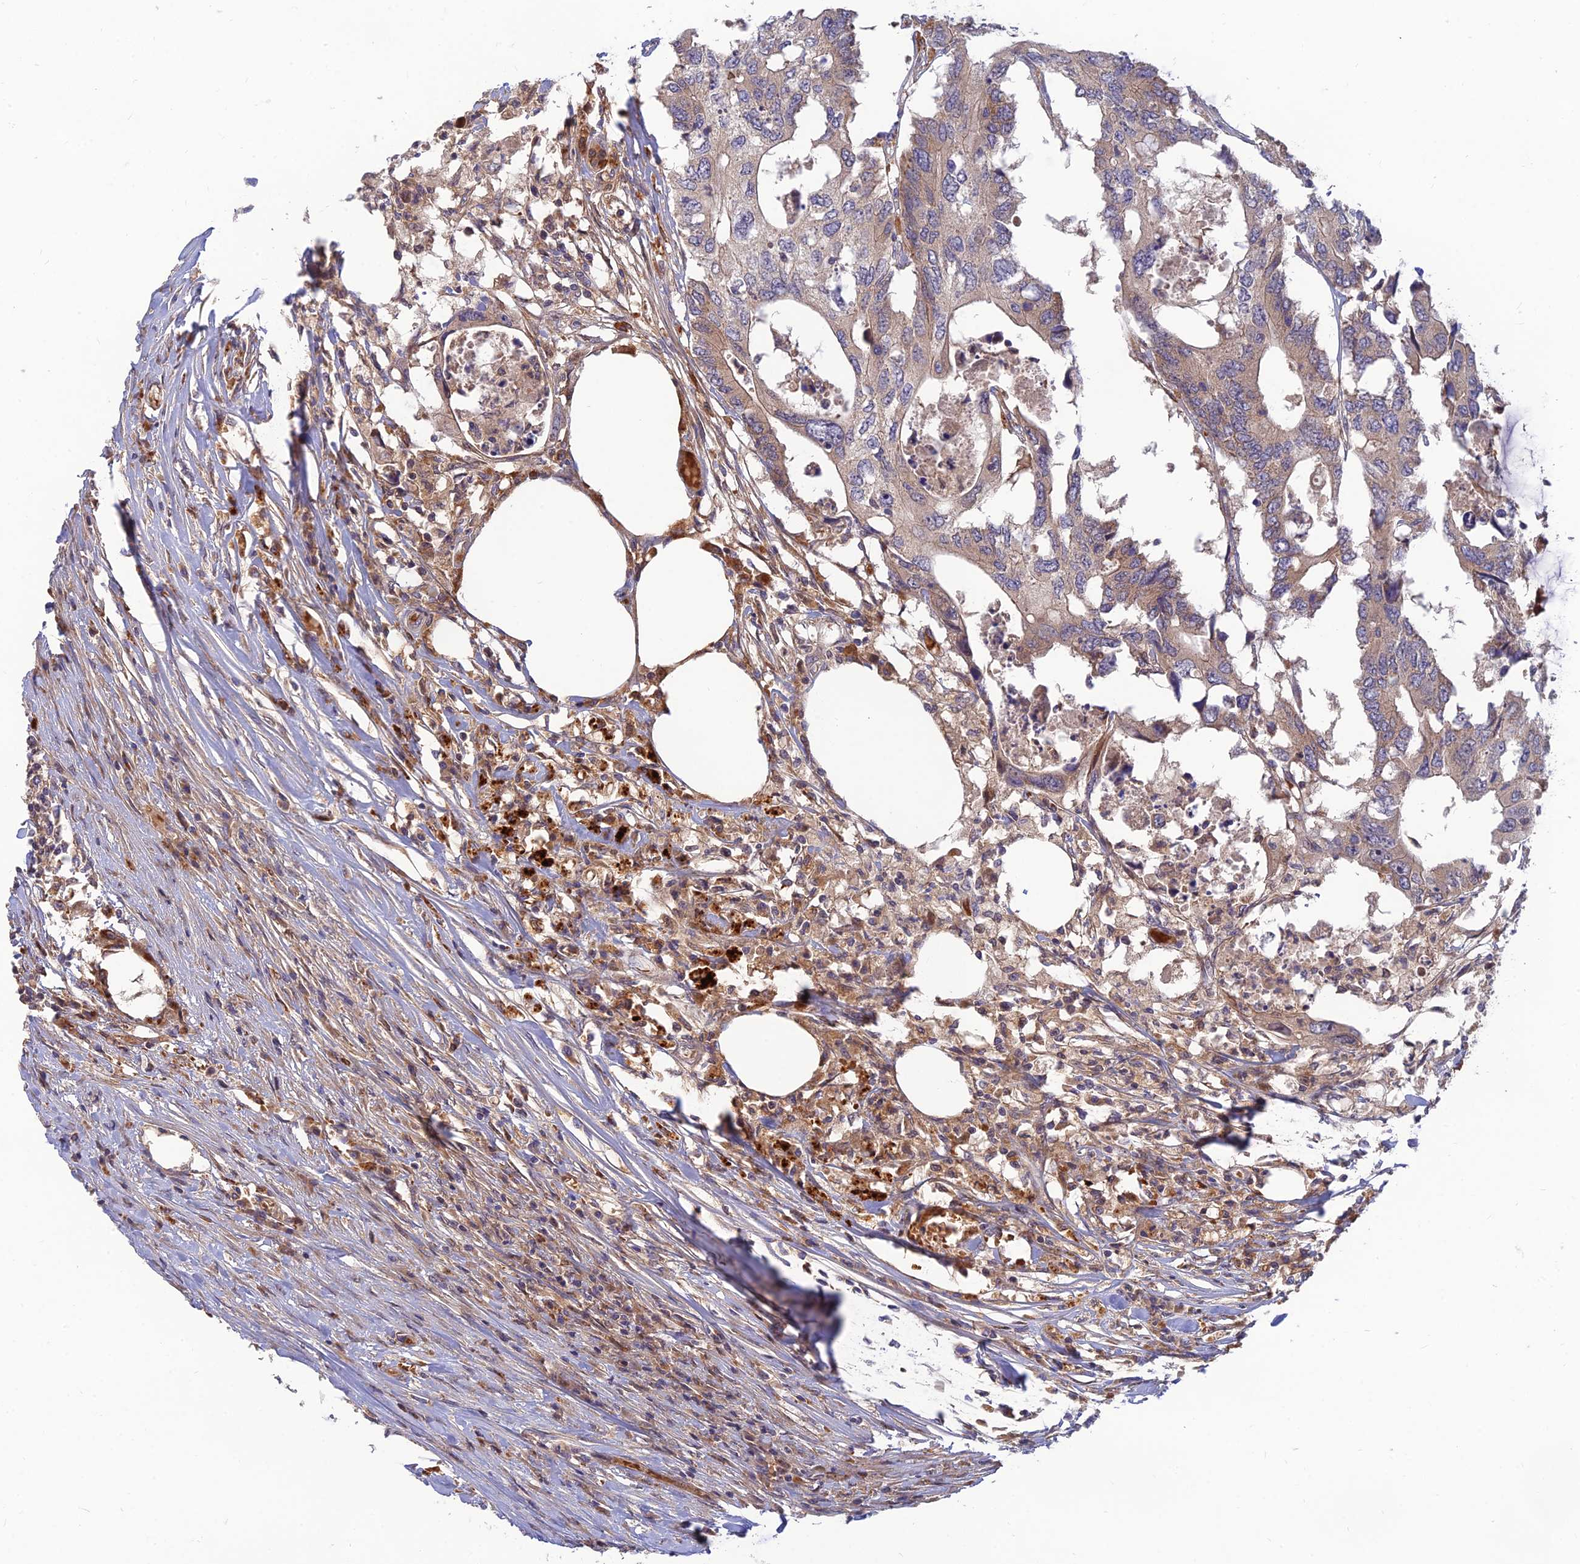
{"staining": {"intensity": "weak", "quantity": "25%-75%", "location": "cytoplasmic/membranous"}, "tissue": "colorectal cancer", "cell_type": "Tumor cells", "image_type": "cancer", "snomed": [{"axis": "morphology", "description": "Adenocarcinoma, NOS"}, {"axis": "topography", "description": "Colon"}], "caption": "Weak cytoplasmic/membranous protein expression is seen in approximately 25%-75% of tumor cells in colorectal adenocarcinoma.", "gene": "FAM151B", "patient": {"sex": "male", "age": 71}}